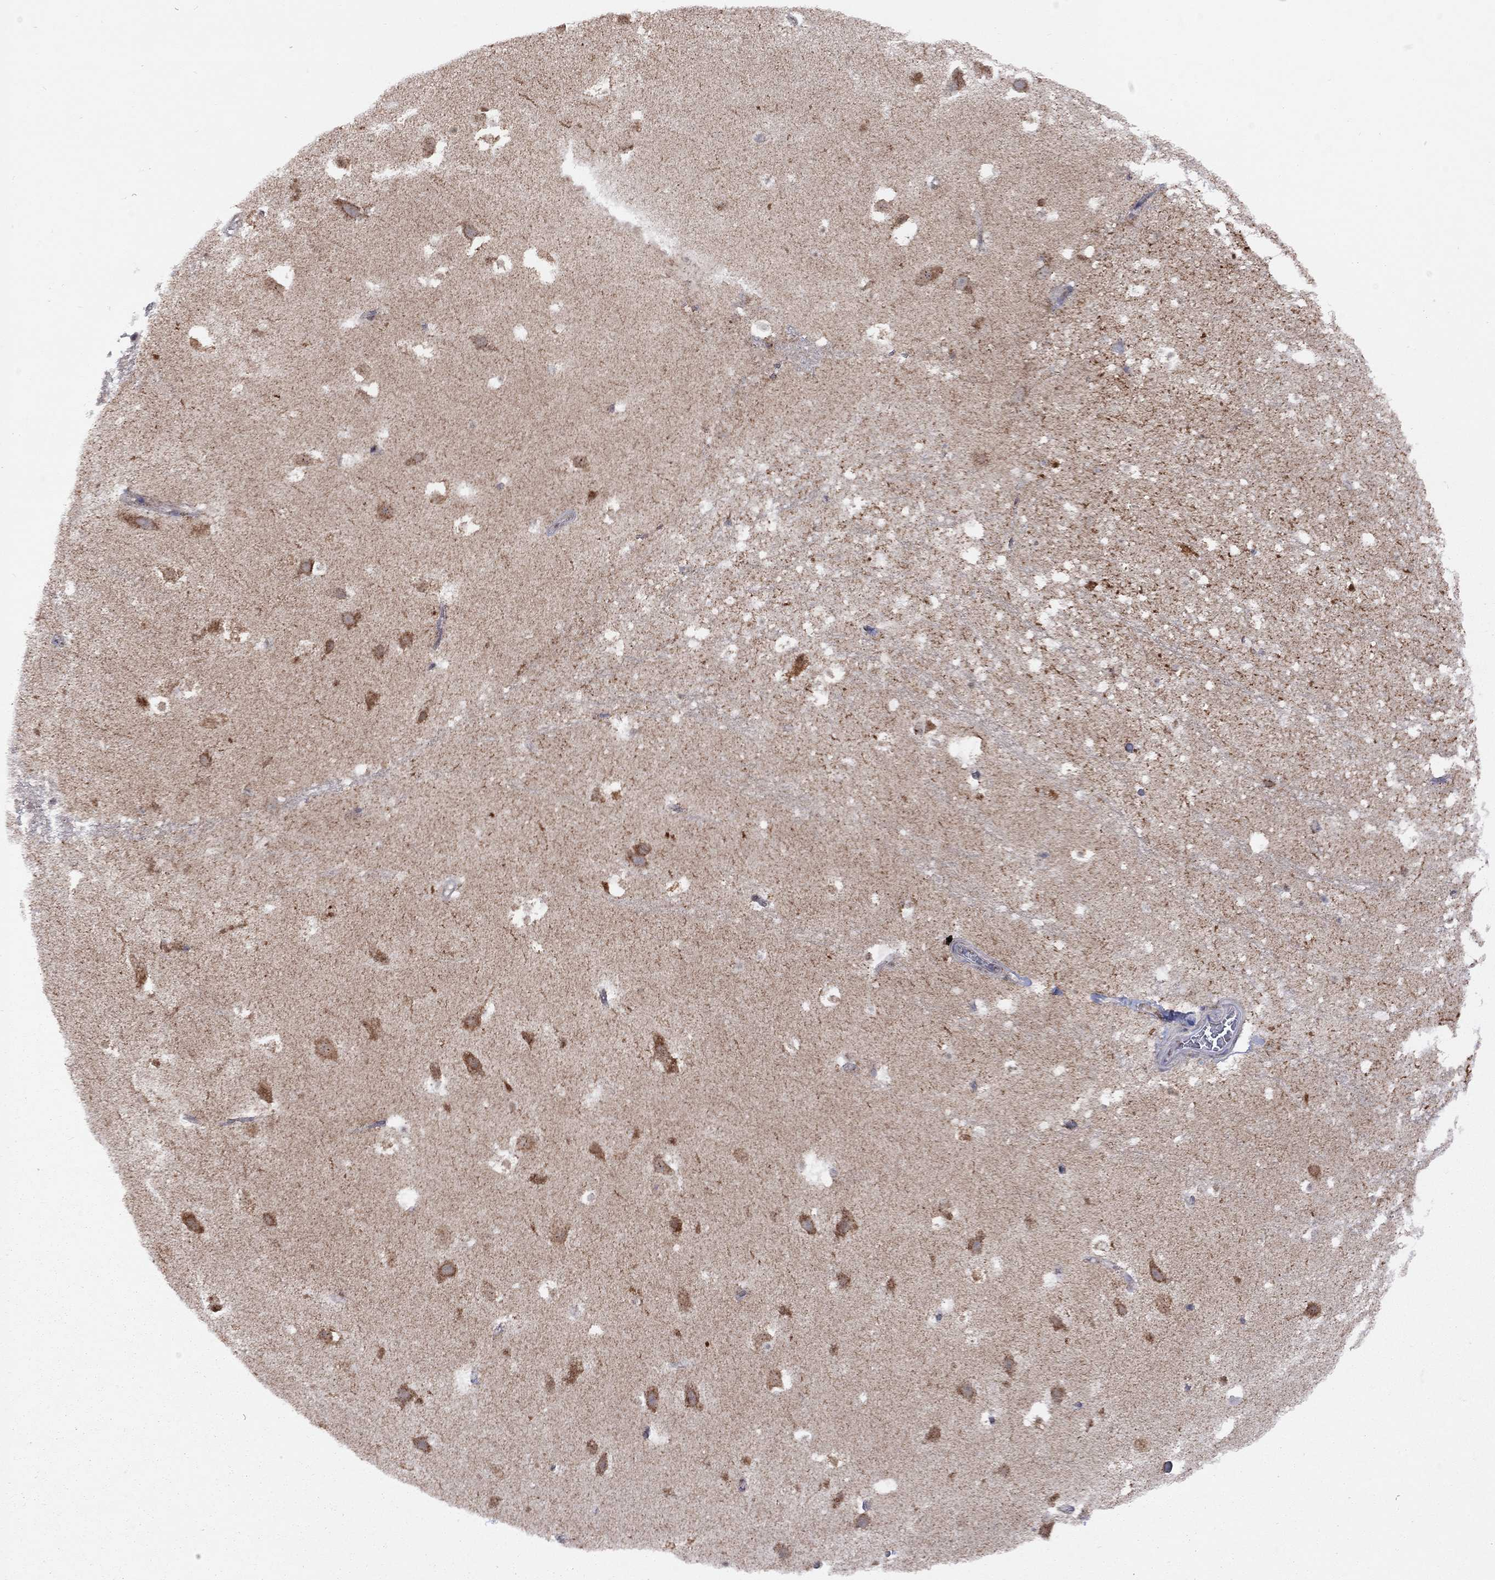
{"staining": {"intensity": "negative", "quantity": "none", "location": "none"}, "tissue": "hippocampus", "cell_type": "Glial cells", "image_type": "normal", "snomed": [{"axis": "morphology", "description": "Normal tissue, NOS"}, {"axis": "topography", "description": "Hippocampus"}], "caption": "This image is of normal hippocampus stained with IHC to label a protein in brown with the nuclei are counter-stained blue. There is no expression in glial cells.", "gene": "NDUFB1", "patient": {"sex": "male", "age": 26}}